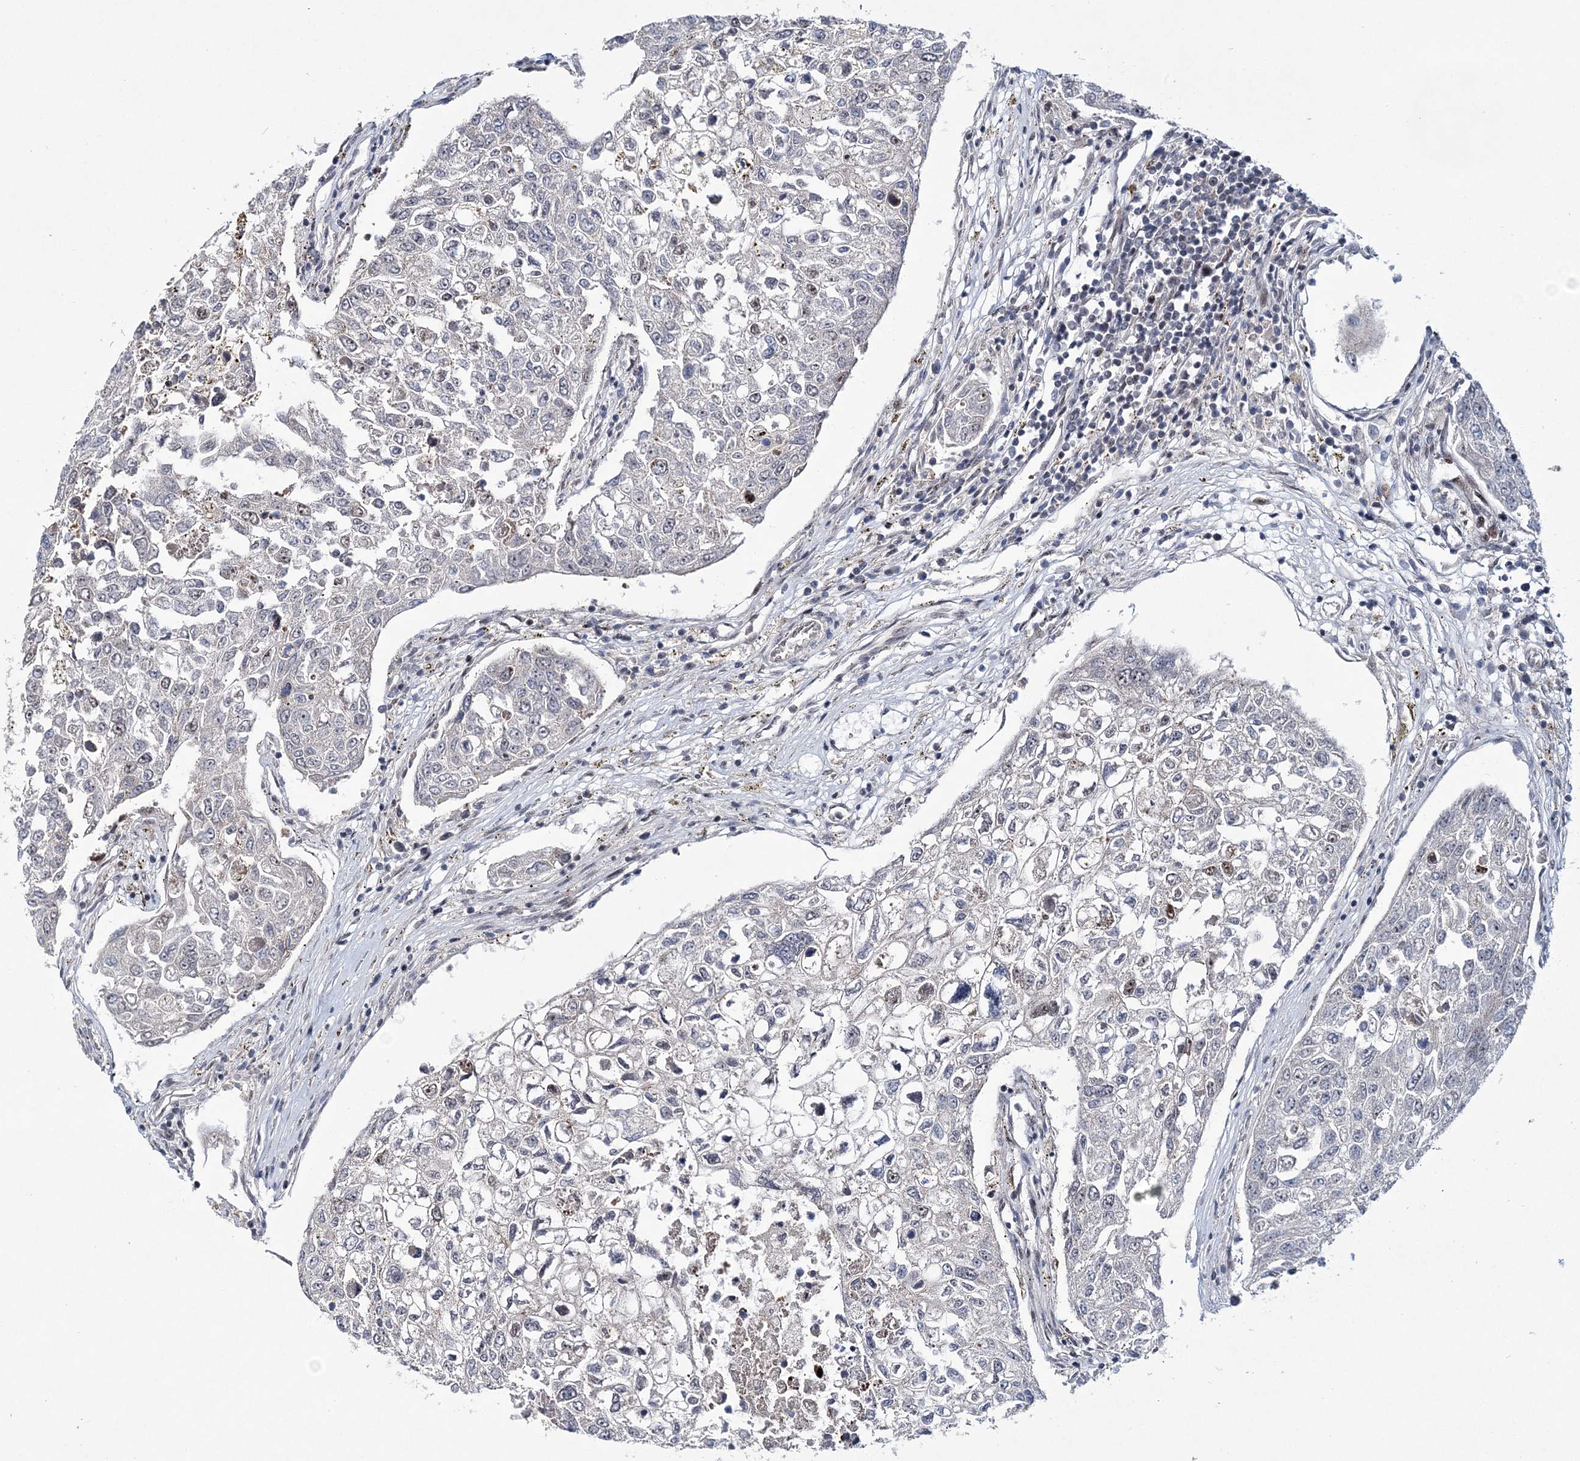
{"staining": {"intensity": "moderate", "quantity": "<25%", "location": "nuclear"}, "tissue": "urothelial cancer", "cell_type": "Tumor cells", "image_type": "cancer", "snomed": [{"axis": "morphology", "description": "Urothelial carcinoma, High grade"}, {"axis": "topography", "description": "Lymph node"}, {"axis": "topography", "description": "Urinary bladder"}], "caption": "Immunohistochemical staining of urothelial cancer demonstrates low levels of moderate nuclear protein positivity in about <25% of tumor cells.", "gene": "TATDN2", "patient": {"sex": "male", "age": 51}}